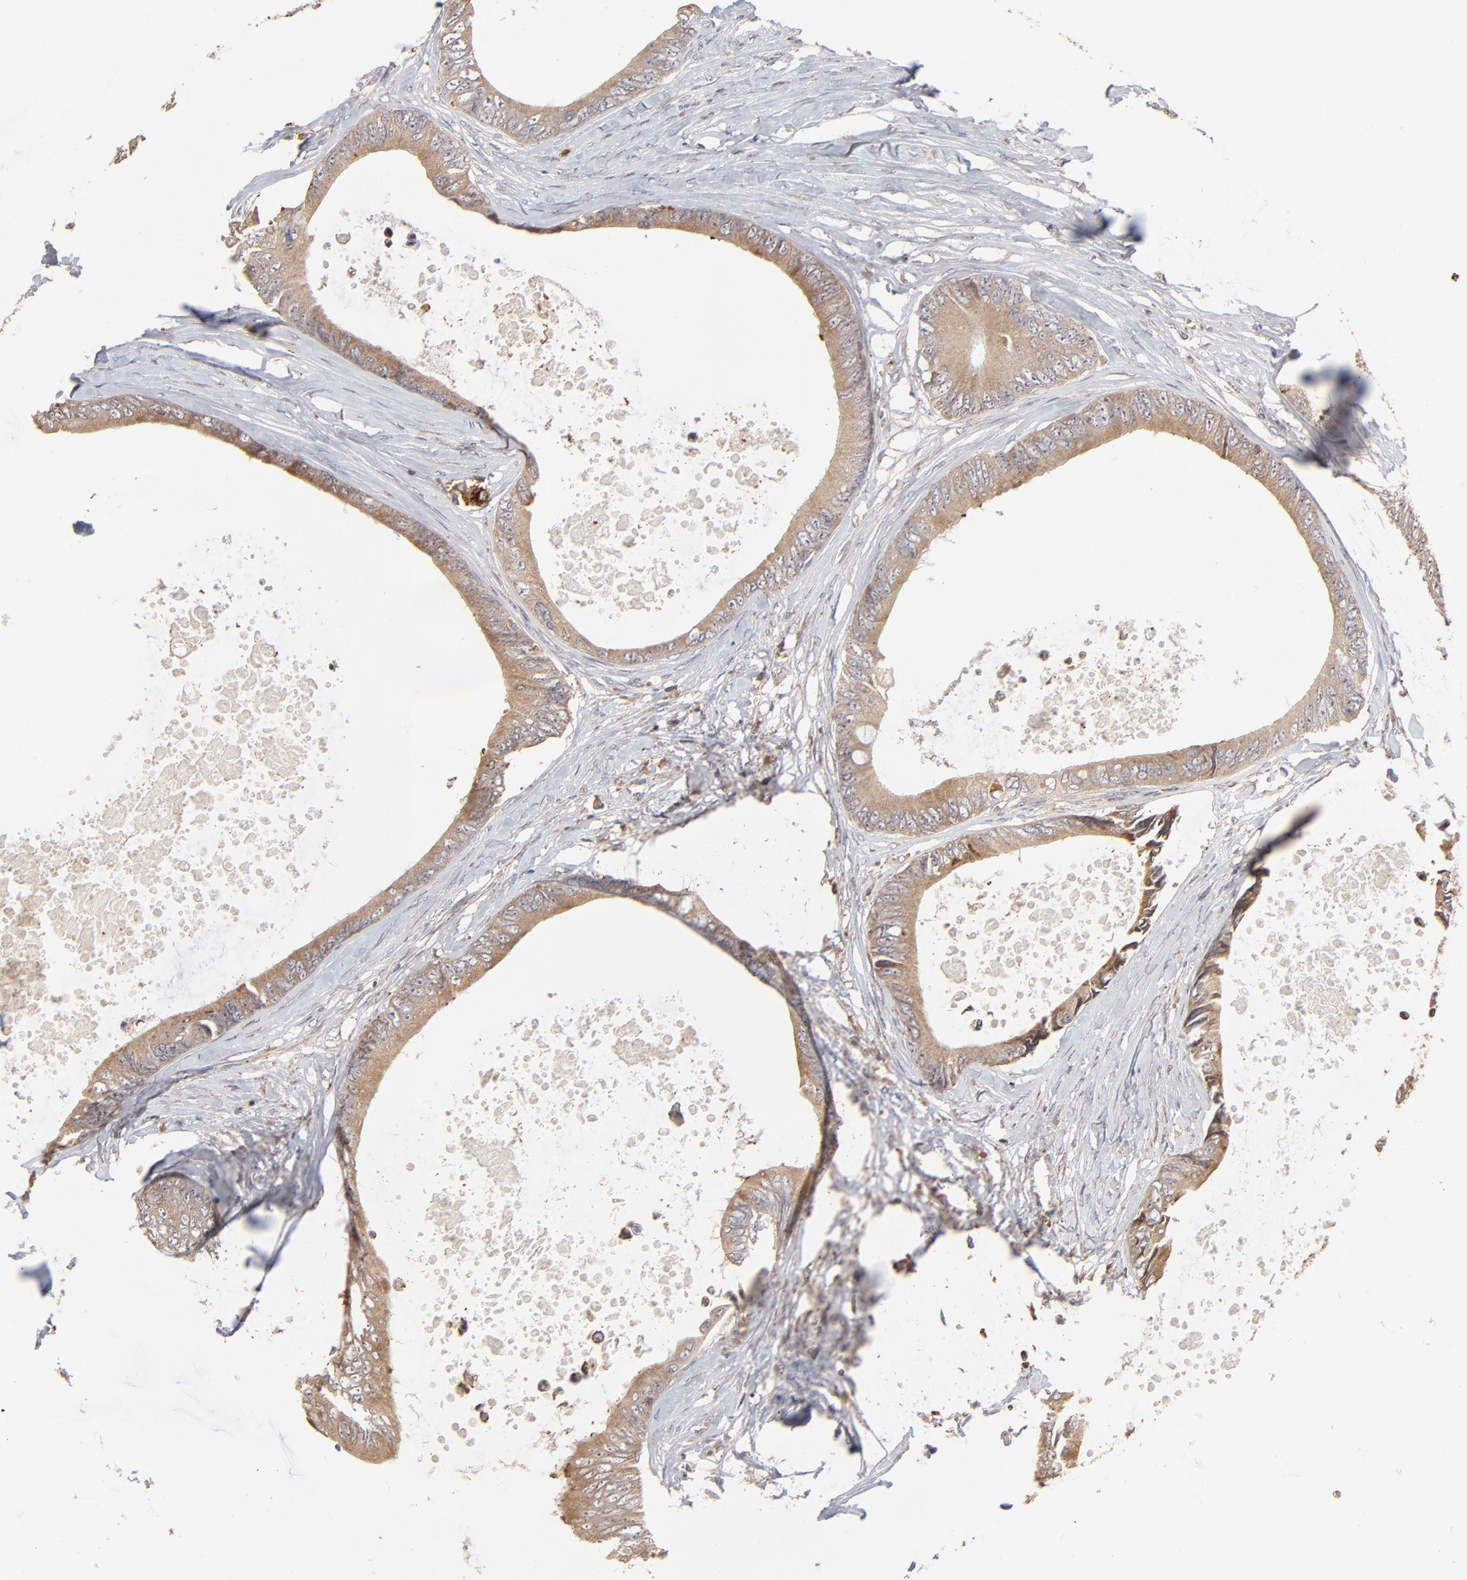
{"staining": {"intensity": "strong", "quantity": ">75%", "location": "cytoplasmic/membranous"}, "tissue": "colorectal cancer", "cell_type": "Tumor cells", "image_type": "cancer", "snomed": [{"axis": "morphology", "description": "Normal tissue, NOS"}, {"axis": "morphology", "description": "Adenocarcinoma, NOS"}, {"axis": "topography", "description": "Rectum"}, {"axis": "topography", "description": "Peripheral nerve tissue"}], "caption": "IHC of human colorectal adenocarcinoma demonstrates high levels of strong cytoplasmic/membranous expression in about >75% of tumor cells.", "gene": "RNF213", "patient": {"sex": "female", "age": 77}}